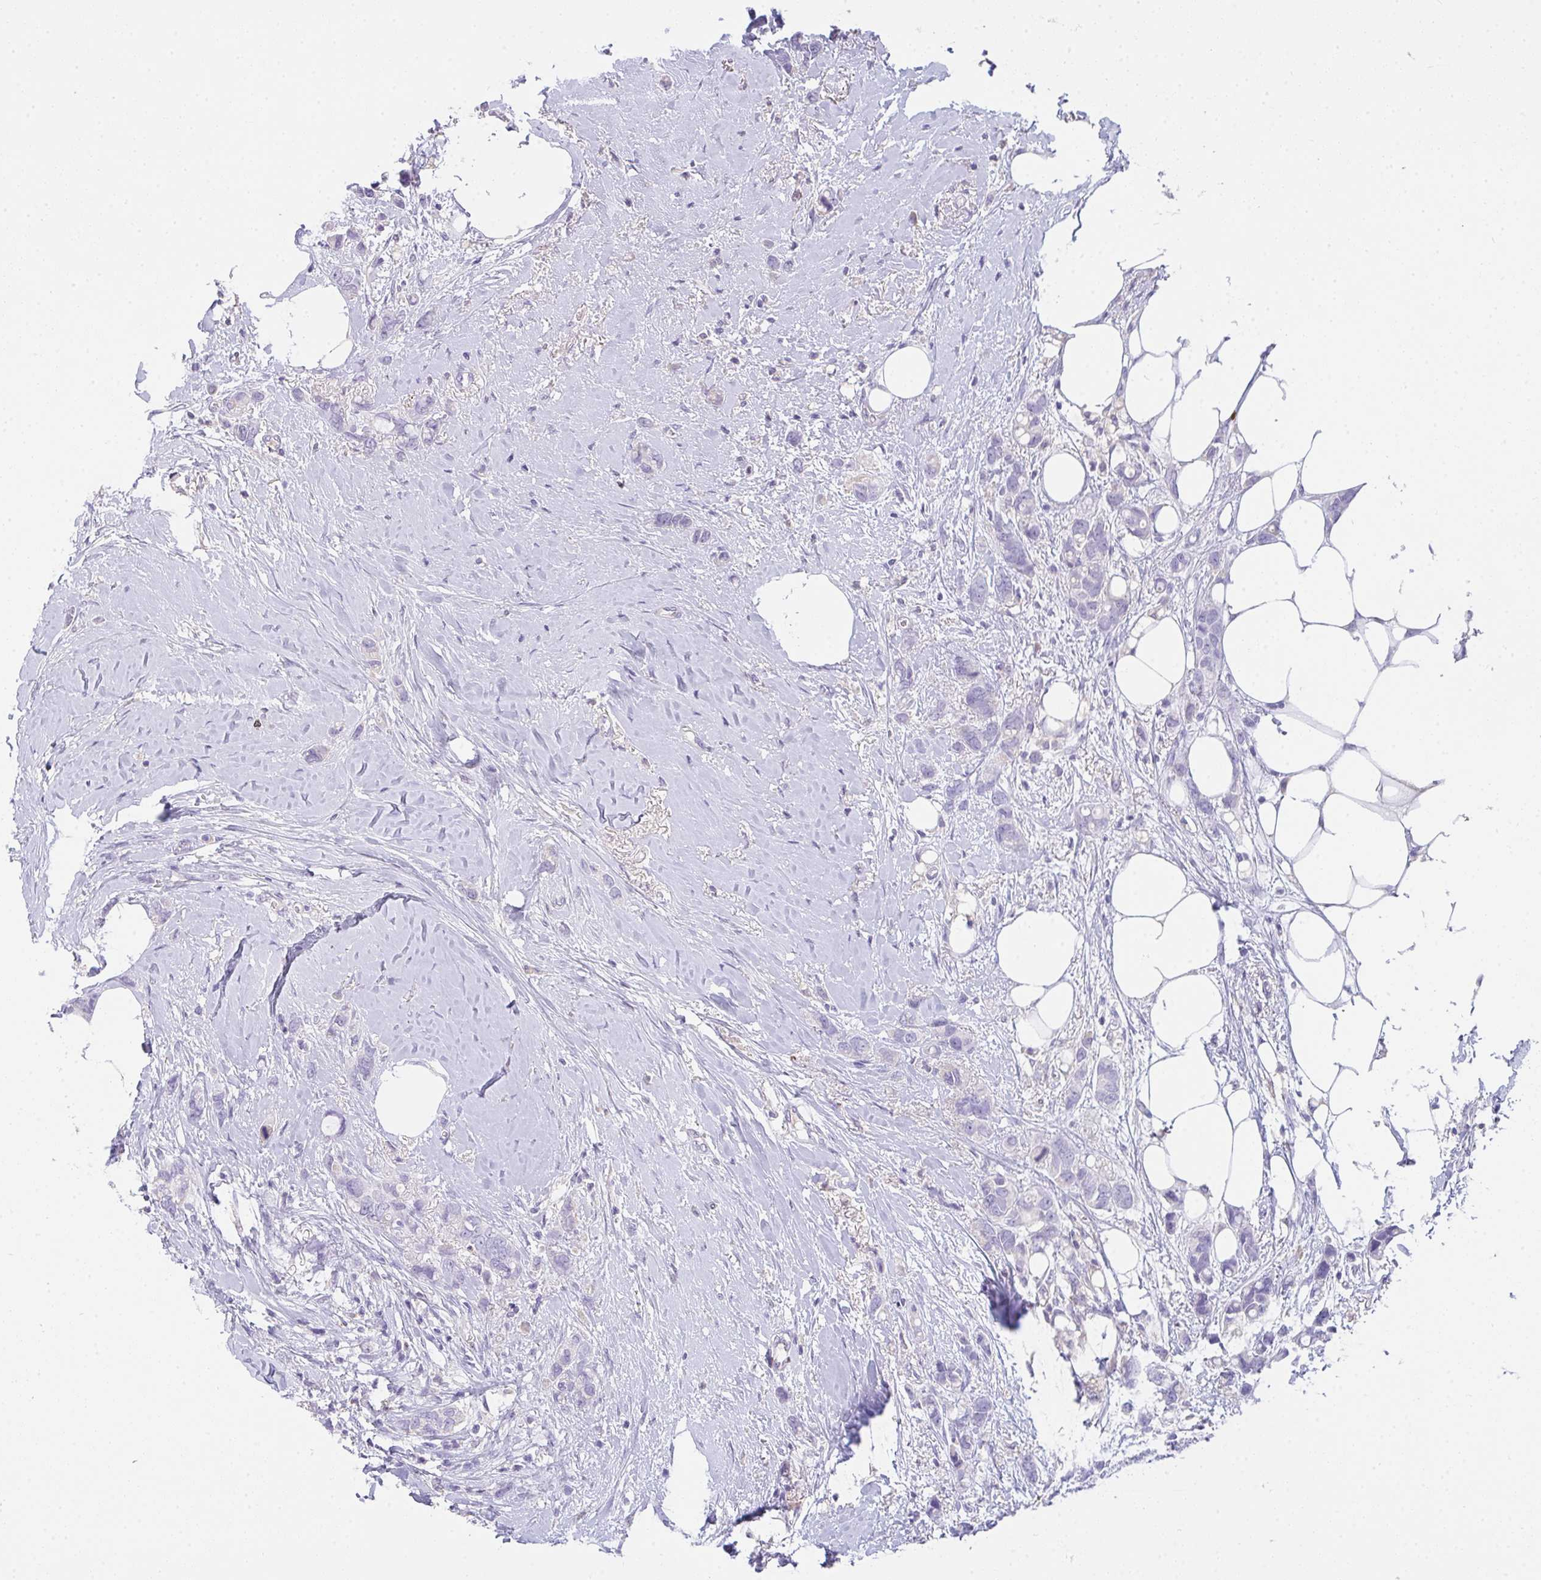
{"staining": {"intensity": "negative", "quantity": "none", "location": "none"}, "tissue": "breast cancer", "cell_type": "Tumor cells", "image_type": "cancer", "snomed": [{"axis": "morphology", "description": "Lobular carcinoma"}, {"axis": "topography", "description": "Breast"}], "caption": "Immunohistochemical staining of breast cancer reveals no significant expression in tumor cells. Brightfield microscopy of immunohistochemistry (IHC) stained with DAB (3,3'-diaminobenzidine) (brown) and hematoxylin (blue), captured at high magnification.", "gene": "COX7B", "patient": {"sex": "female", "age": 91}}